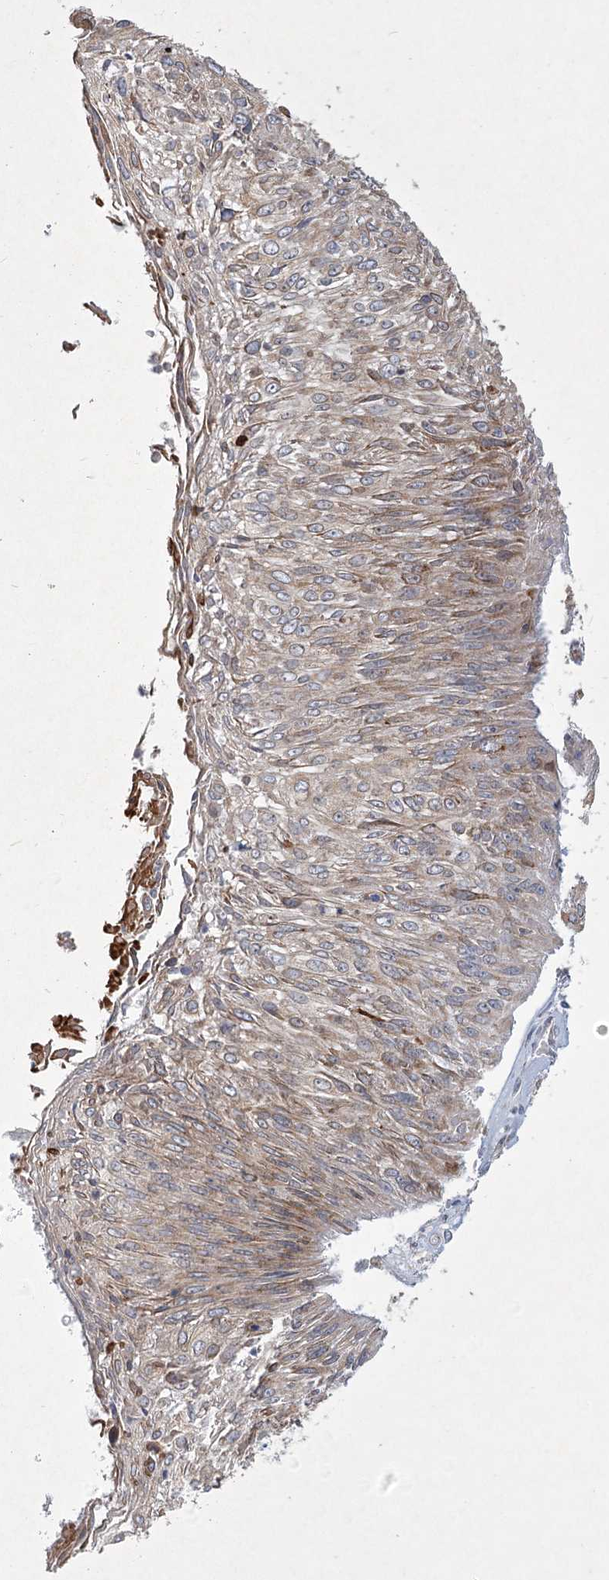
{"staining": {"intensity": "moderate", "quantity": "25%-75%", "location": "cytoplasmic/membranous"}, "tissue": "cervical cancer", "cell_type": "Tumor cells", "image_type": "cancer", "snomed": [{"axis": "morphology", "description": "Squamous cell carcinoma, NOS"}, {"axis": "topography", "description": "Cervix"}], "caption": "Immunohistochemical staining of human squamous cell carcinoma (cervical) reveals medium levels of moderate cytoplasmic/membranous positivity in approximately 25%-75% of tumor cells.", "gene": "LRP2BP", "patient": {"sex": "female", "age": 51}}